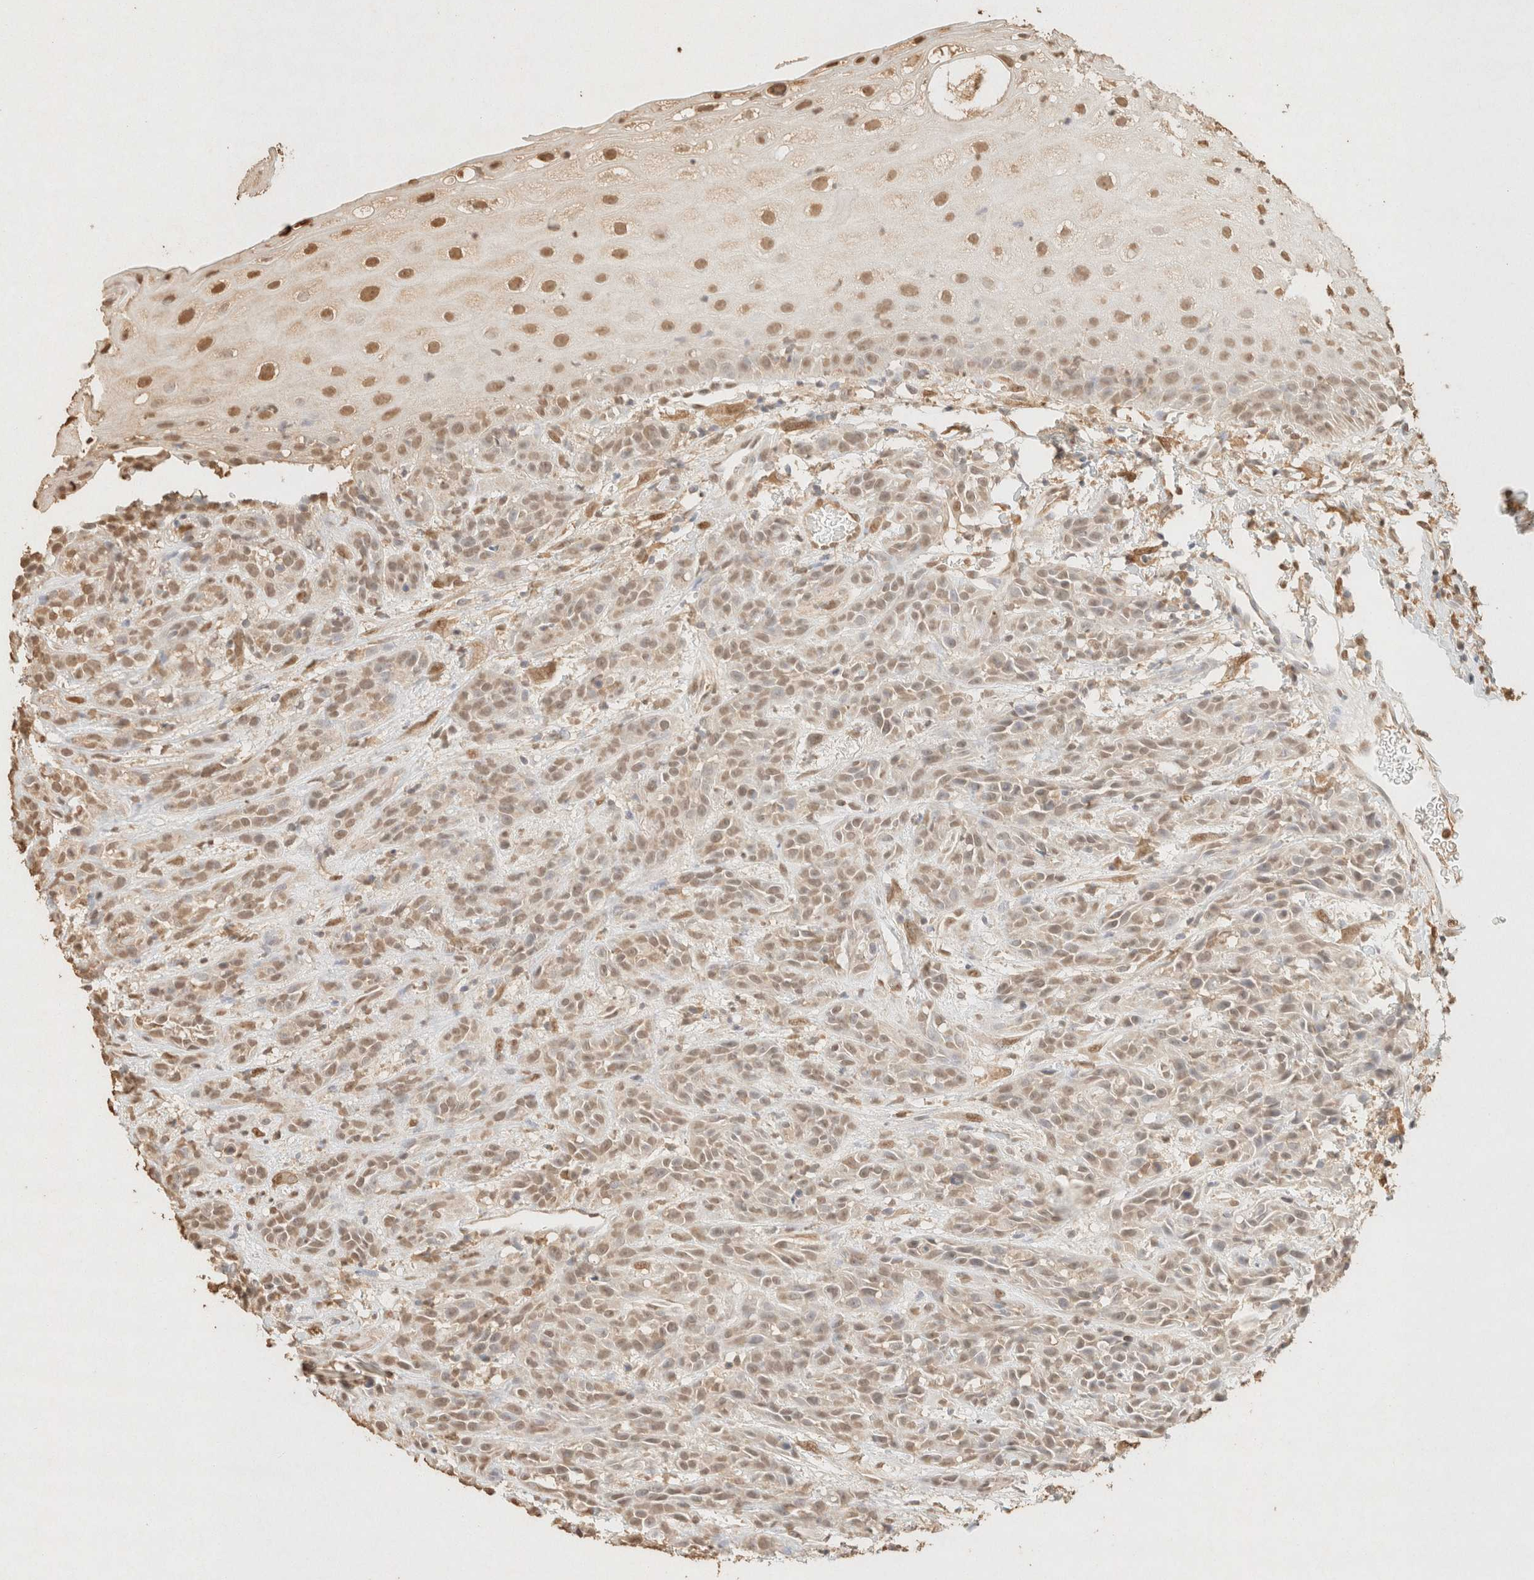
{"staining": {"intensity": "weak", "quantity": ">75%", "location": "nuclear"}, "tissue": "head and neck cancer", "cell_type": "Tumor cells", "image_type": "cancer", "snomed": [{"axis": "morphology", "description": "Normal tissue, NOS"}, {"axis": "morphology", "description": "Squamous cell carcinoma, NOS"}, {"axis": "topography", "description": "Cartilage tissue"}, {"axis": "topography", "description": "Head-Neck"}], "caption": "Protein analysis of squamous cell carcinoma (head and neck) tissue exhibits weak nuclear positivity in about >75% of tumor cells. The staining was performed using DAB (3,3'-diaminobenzidine) to visualize the protein expression in brown, while the nuclei were stained in blue with hematoxylin (Magnification: 20x).", "gene": "S100A13", "patient": {"sex": "male", "age": 62}}